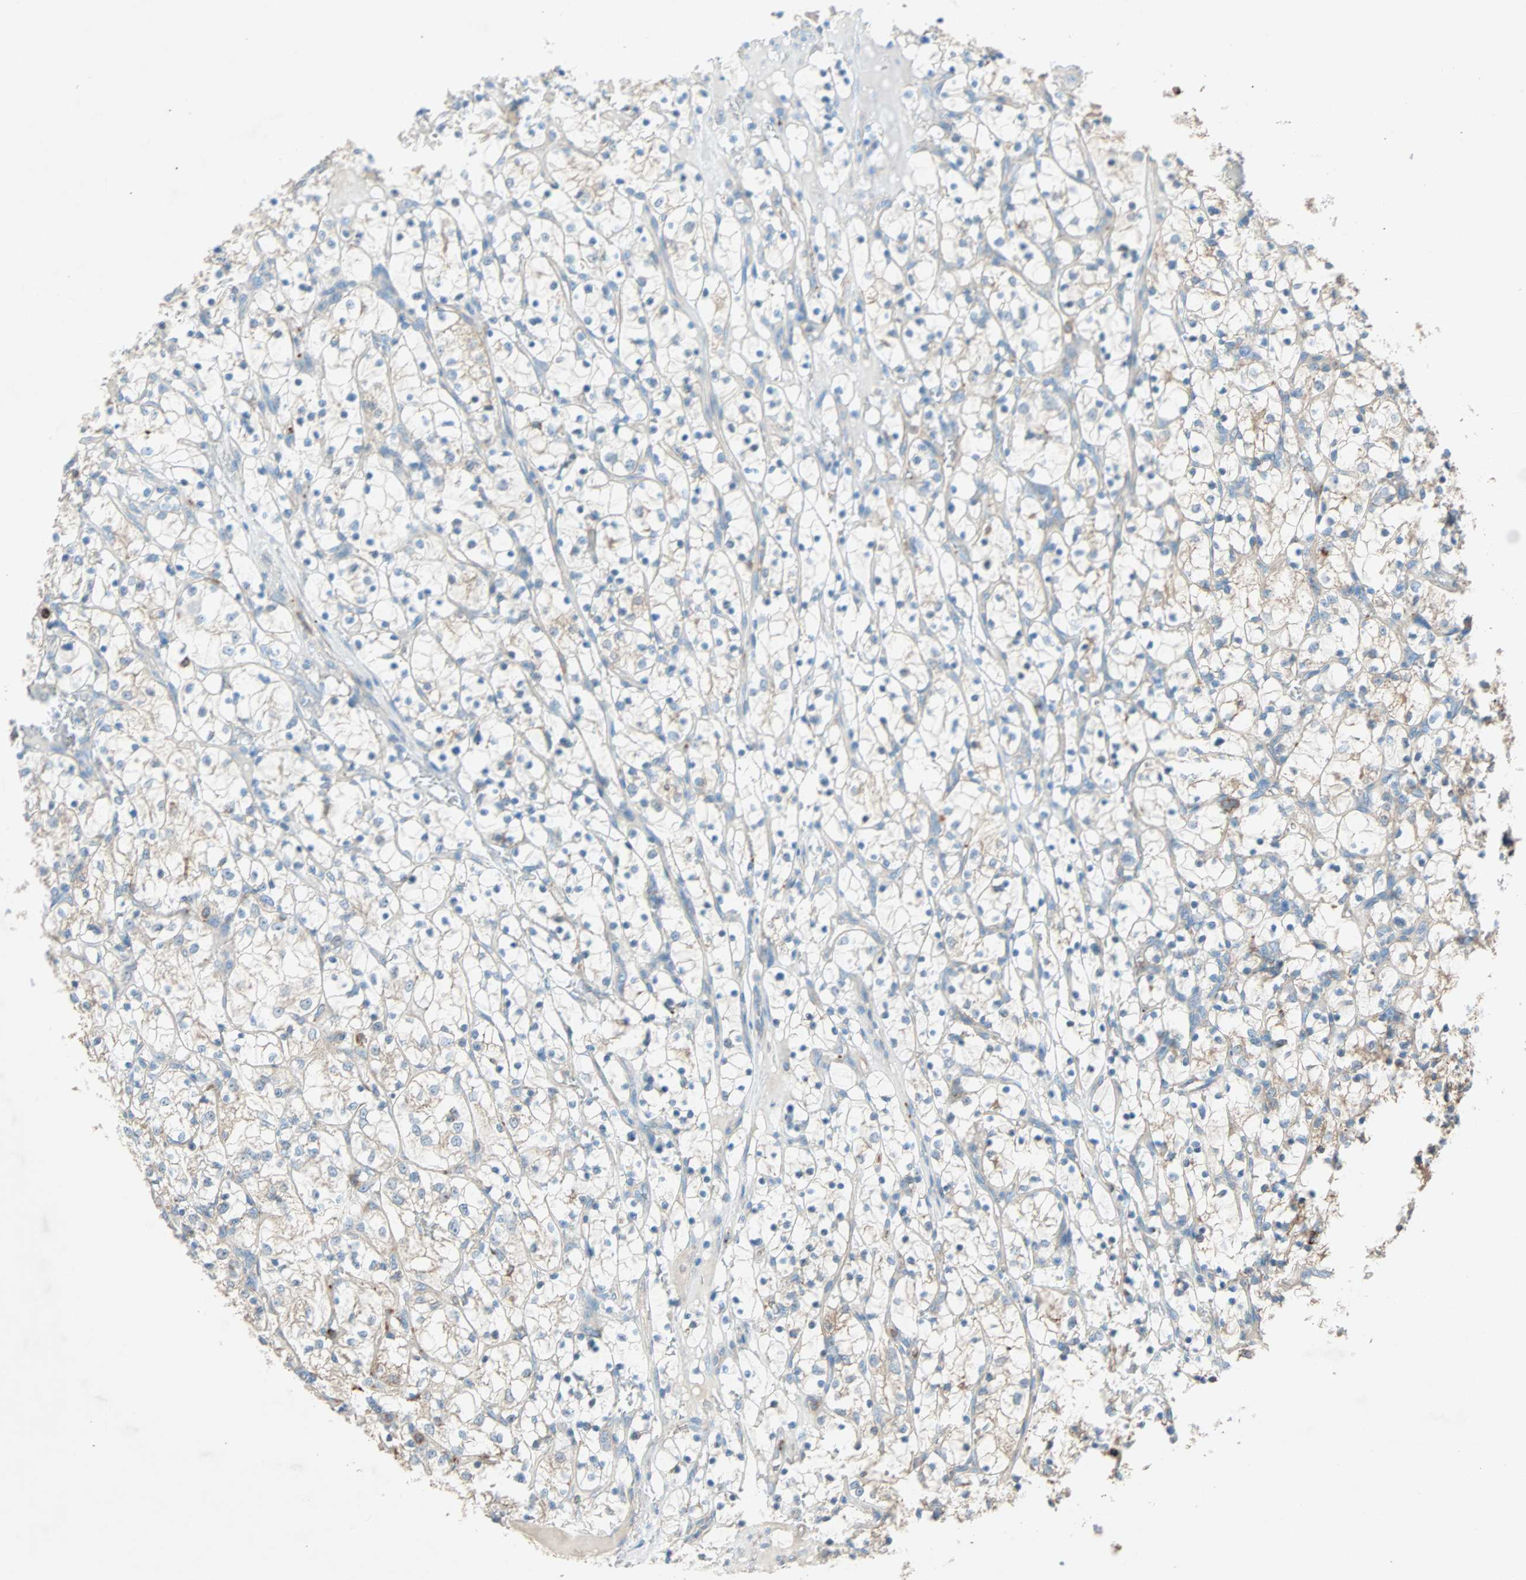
{"staining": {"intensity": "weak", "quantity": "25%-75%", "location": "cytoplasmic/membranous"}, "tissue": "renal cancer", "cell_type": "Tumor cells", "image_type": "cancer", "snomed": [{"axis": "morphology", "description": "Adenocarcinoma, NOS"}, {"axis": "topography", "description": "Kidney"}], "caption": "This is a micrograph of immunohistochemistry (IHC) staining of renal cancer, which shows weak positivity in the cytoplasmic/membranous of tumor cells.", "gene": "LY6G6F", "patient": {"sex": "female", "age": 69}}